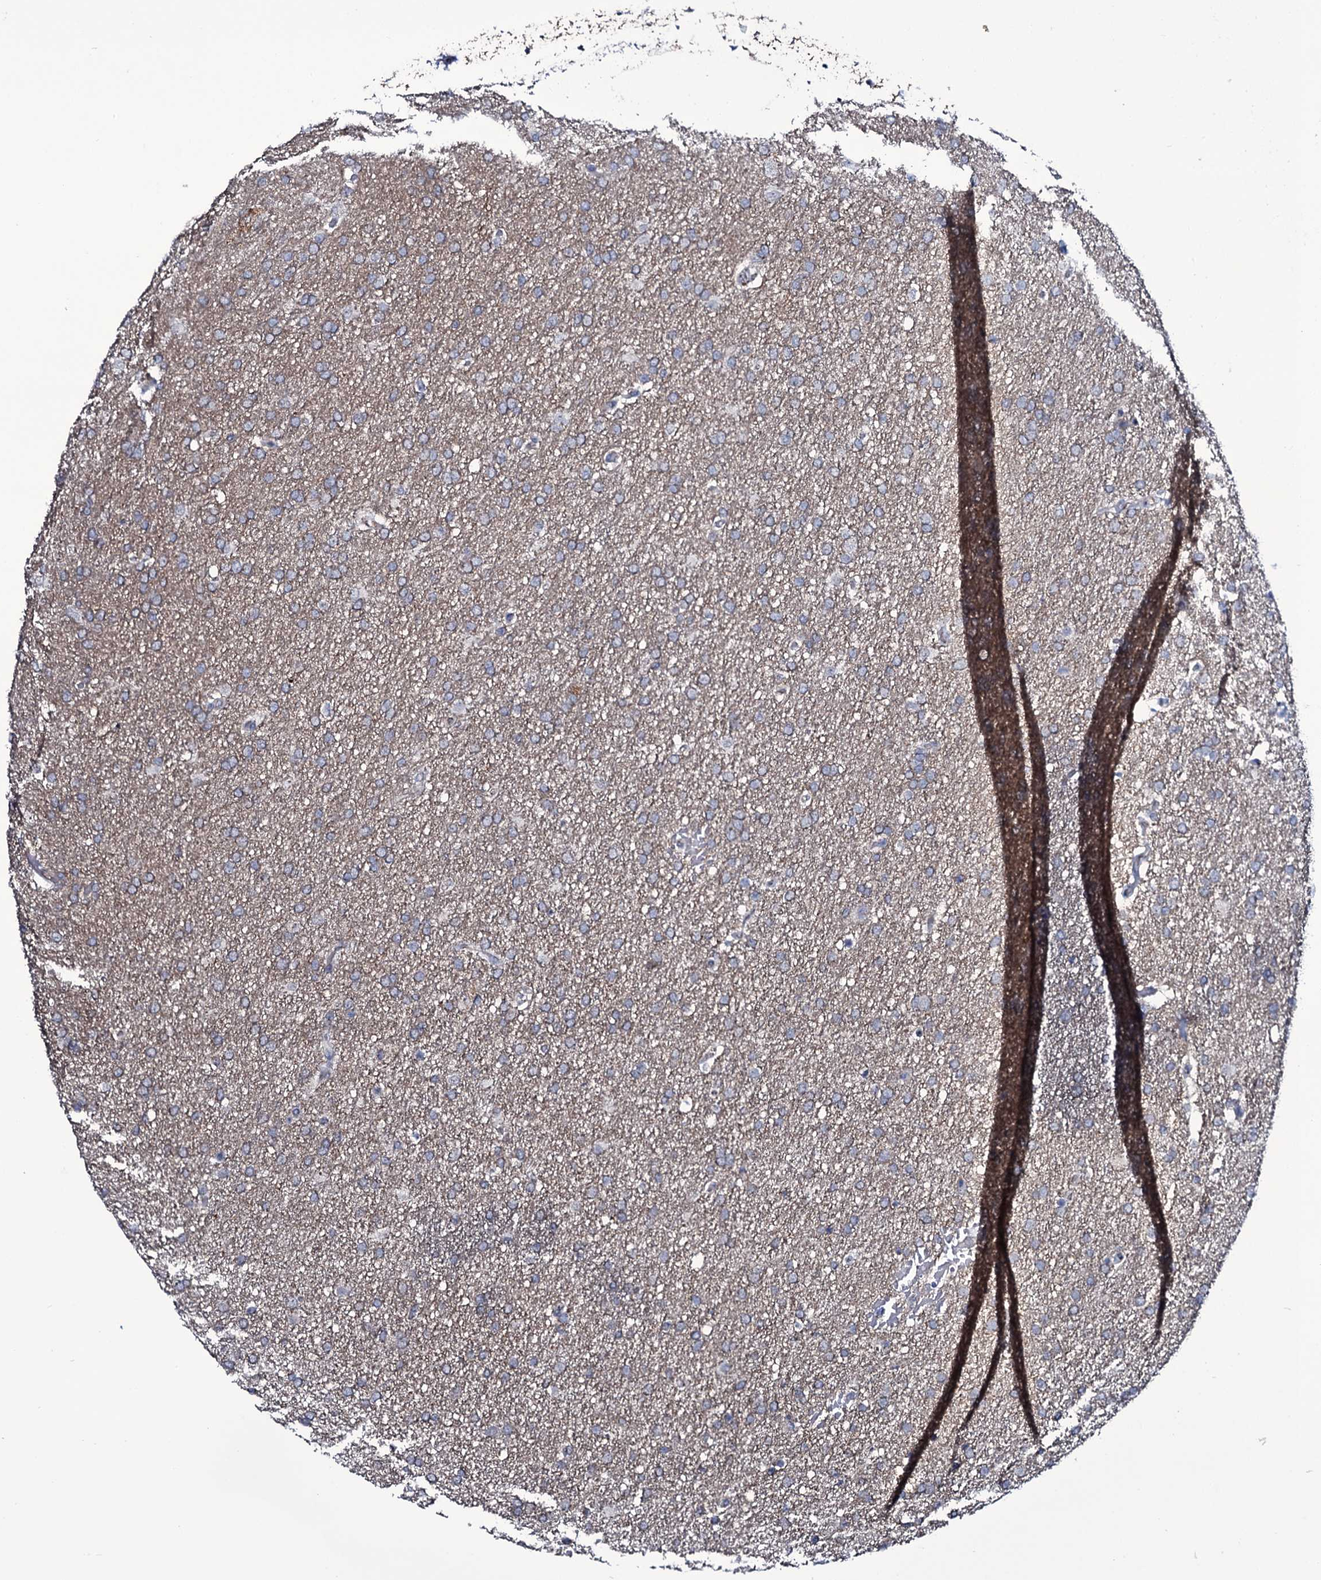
{"staining": {"intensity": "negative", "quantity": "none", "location": "none"}, "tissue": "glioma", "cell_type": "Tumor cells", "image_type": "cancer", "snomed": [{"axis": "morphology", "description": "Glioma, malignant, High grade"}, {"axis": "topography", "description": "Brain"}], "caption": "Immunohistochemistry (IHC) image of neoplastic tissue: glioma stained with DAB (3,3'-diaminobenzidine) reveals no significant protein expression in tumor cells.", "gene": "WIPF3", "patient": {"sex": "male", "age": 72}}